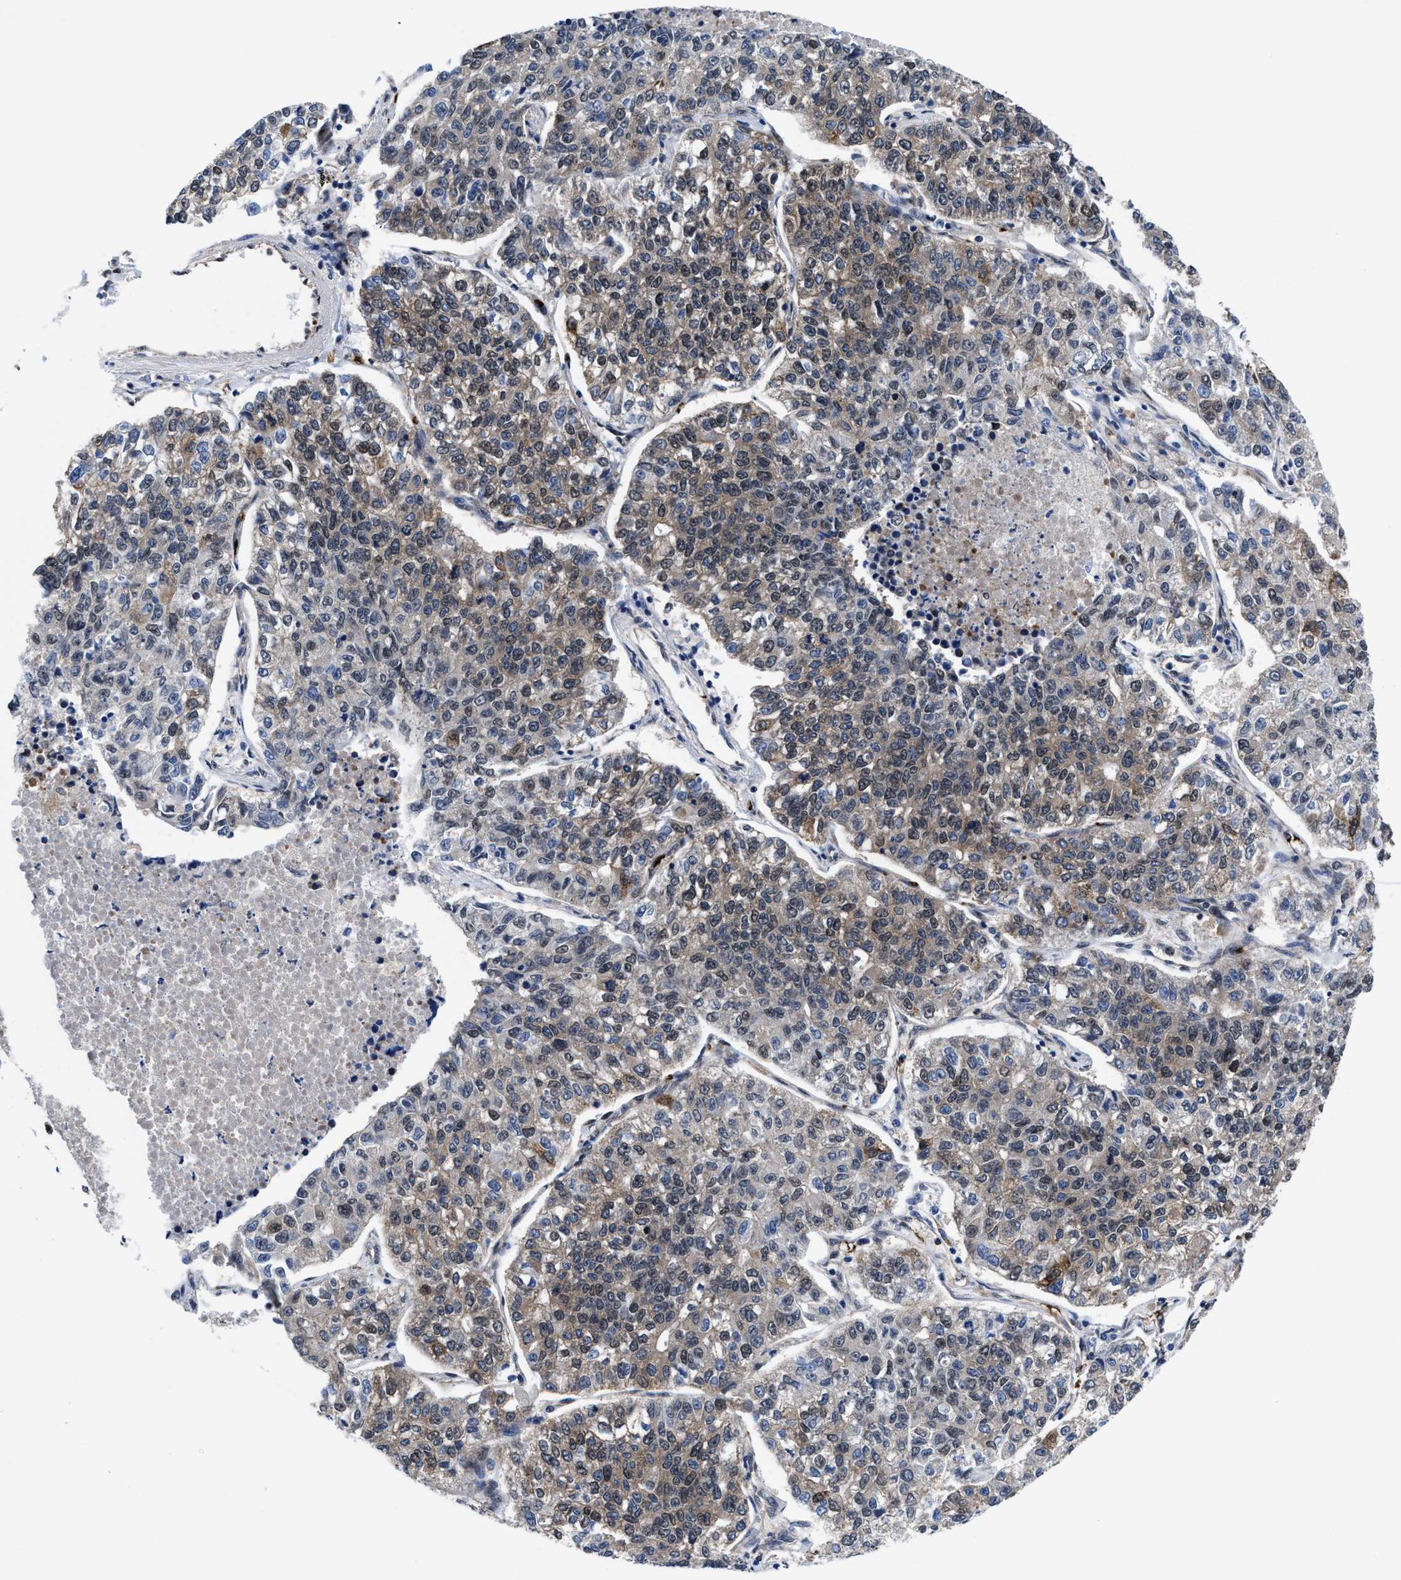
{"staining": {"intensity": "weak", "quantity": "25%-75%", "location": "cytoplasmic/membranous"}, "tissue": "lung cancer", "cell_type": "Tumor cells", "image_type": "cancer", "snomed": [{"axis": "morphology", "description": "Adenocarcinoma, NOS"}, {"axis": "topography", "description": "Lung"}], "caption": "Immunohistochemical staining of adenocarcinoma (lung) exhibits low levels of weak cytoplasmic/membranous protein staining in approximately 25%-75% of tumor cells.", "gene": "ACLY", "patient": {"sex": "male", "age": 49}}